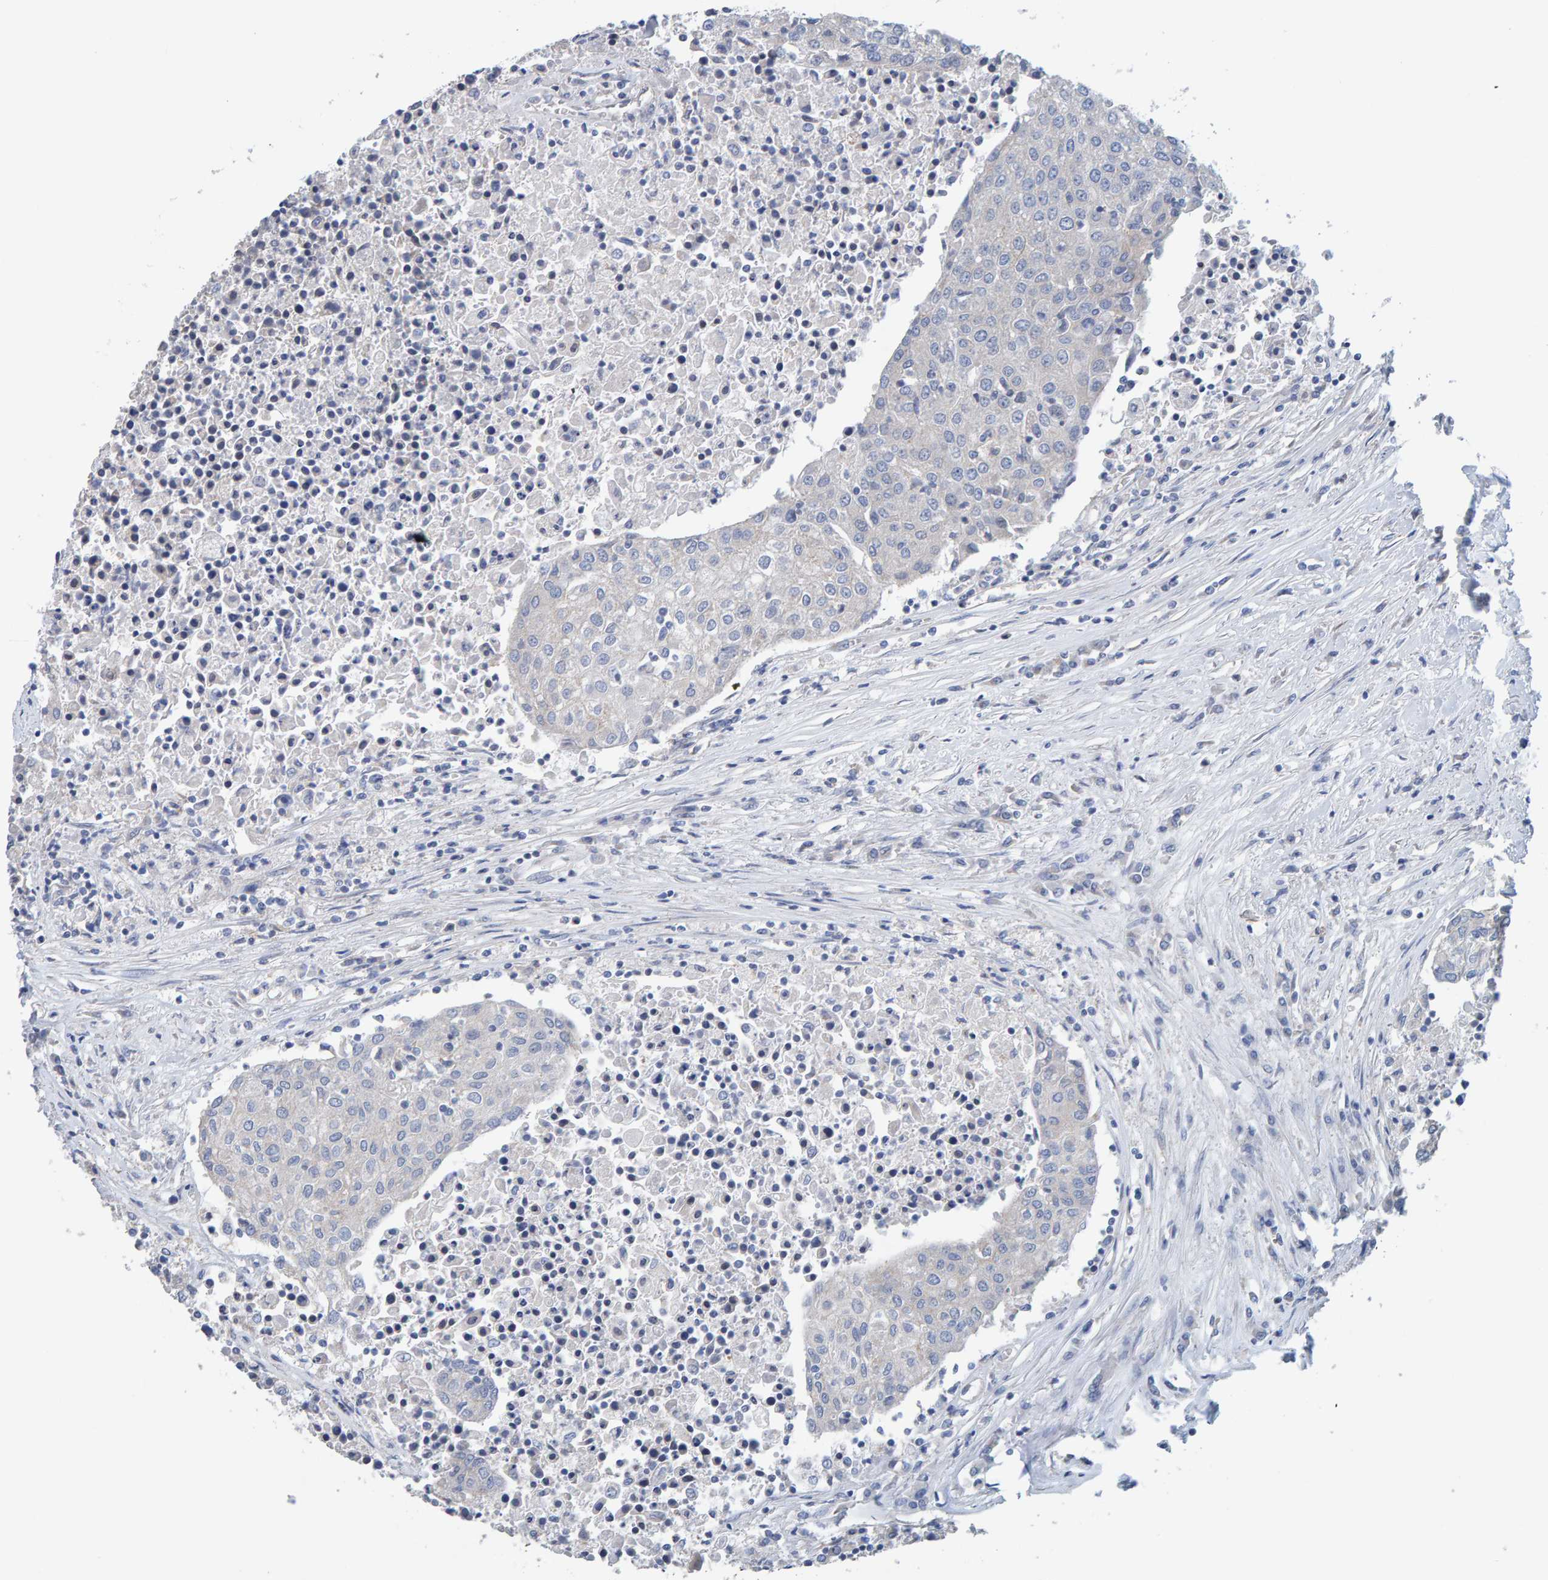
{"staining": {"intensity": "negative", "quantity": "none", "location": "none"}, "tissue": "urothelial cancer", "cell_type": "Tumor cells", "image_type": "cancer", "snomed": [{"axis": "morphology", "description": "Urothelial carcinoma, High grade"}, {"axis": "topography", "description": "Urinary bladder"}], "caption": "This is an immunohistochemistry (IHC) micrograph of human high-grade urothelial carcinoma. There is no expression in tumor cells.", "gene": "RGP1", "patient": {"sex": "female", "age": 85}}